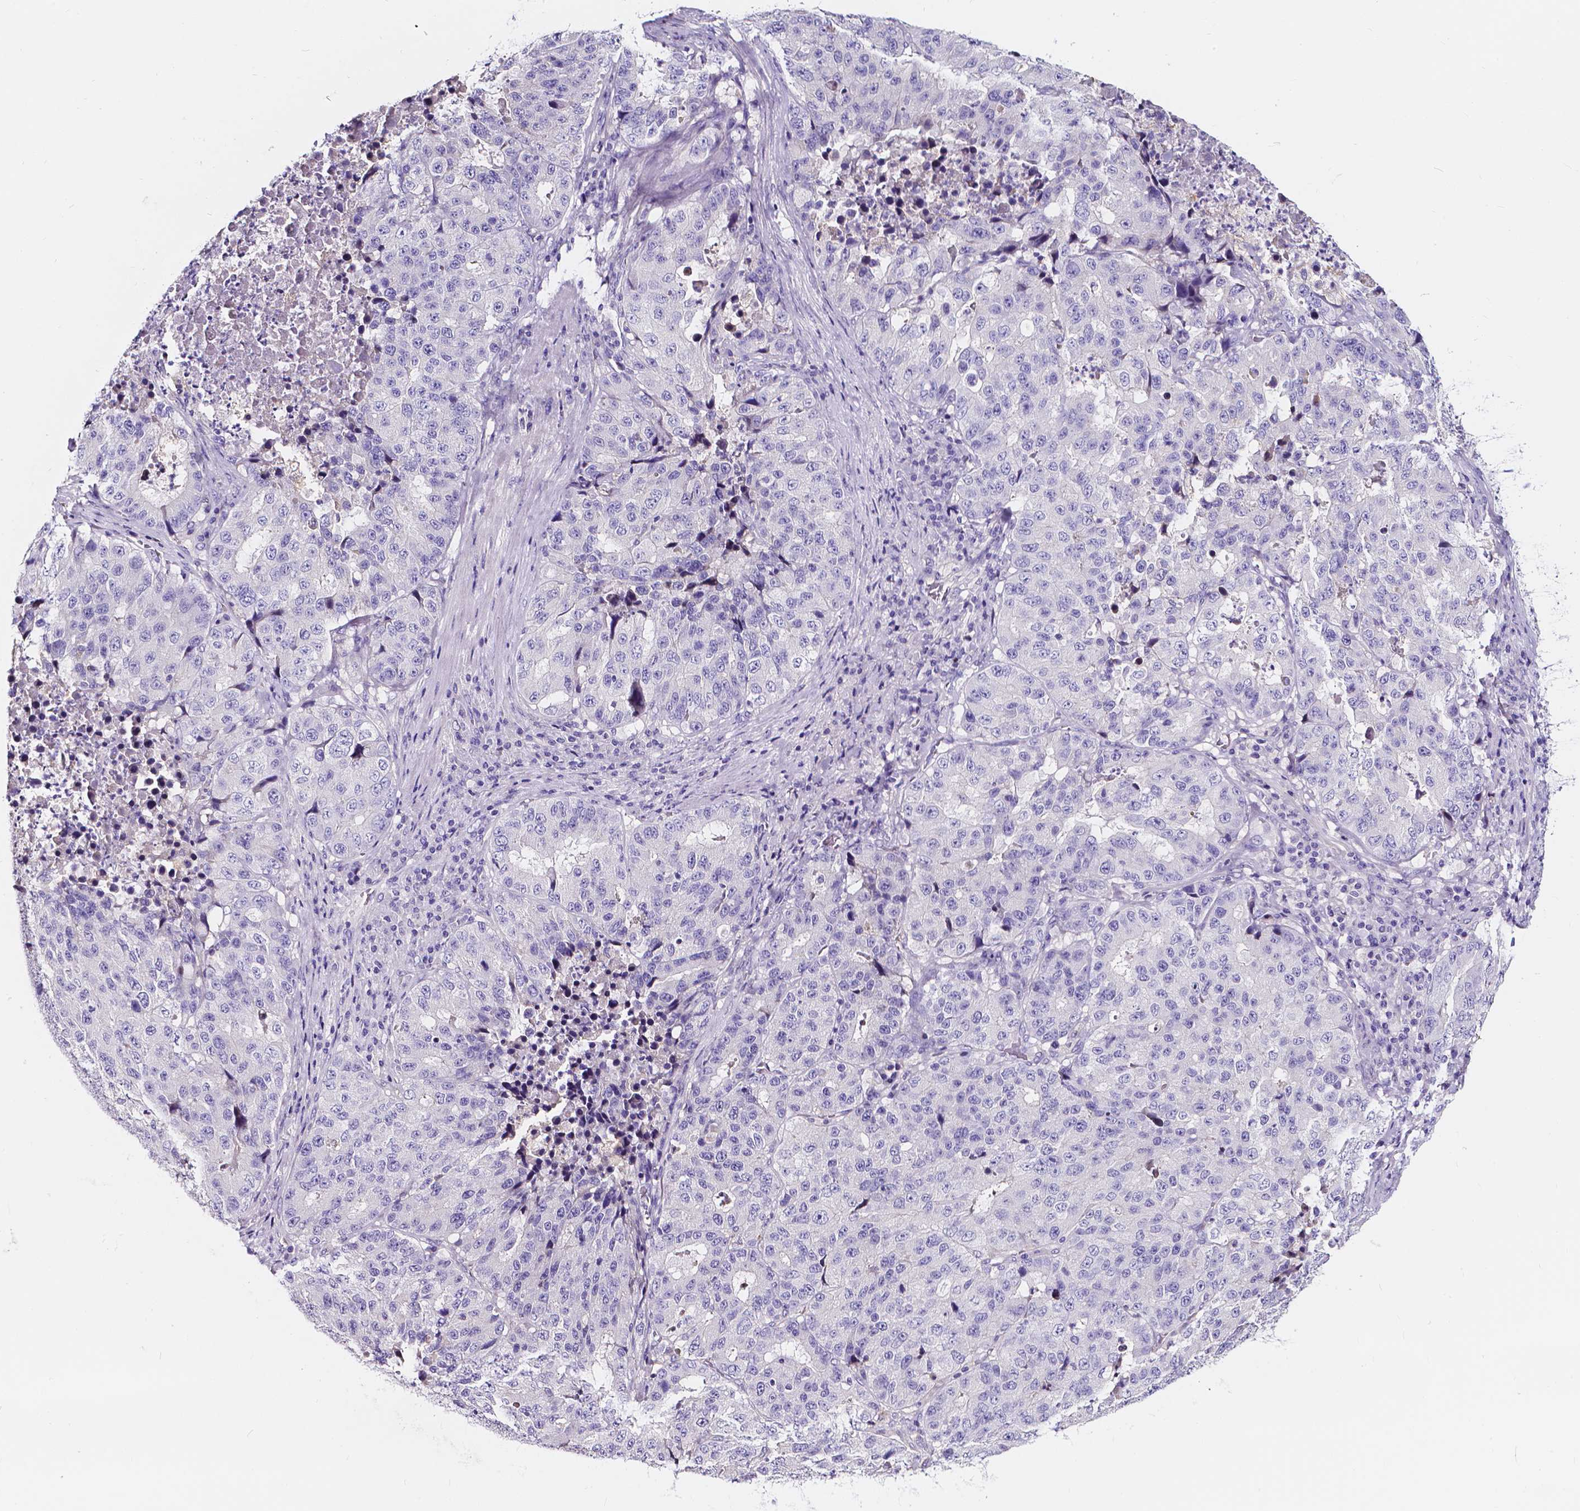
{"staining": {"intensity": "negative", "quantity": "none", "location": "none"}, "tissue": "stomach cancer", "cell_type": "Tumor cells", "image_type": "cancer", "snomed": [{"axis": "morphology", "description": "Adenocarcinoma, NOS"}, {"axis": "topography", "description": "Stomach"}], "caption": "A photomicrograph of human stomach adenocarcinoma is negative for staining in tumor cells.", "gene": "CLSTN2", "patient": {"sex": "male", "age": 71}}